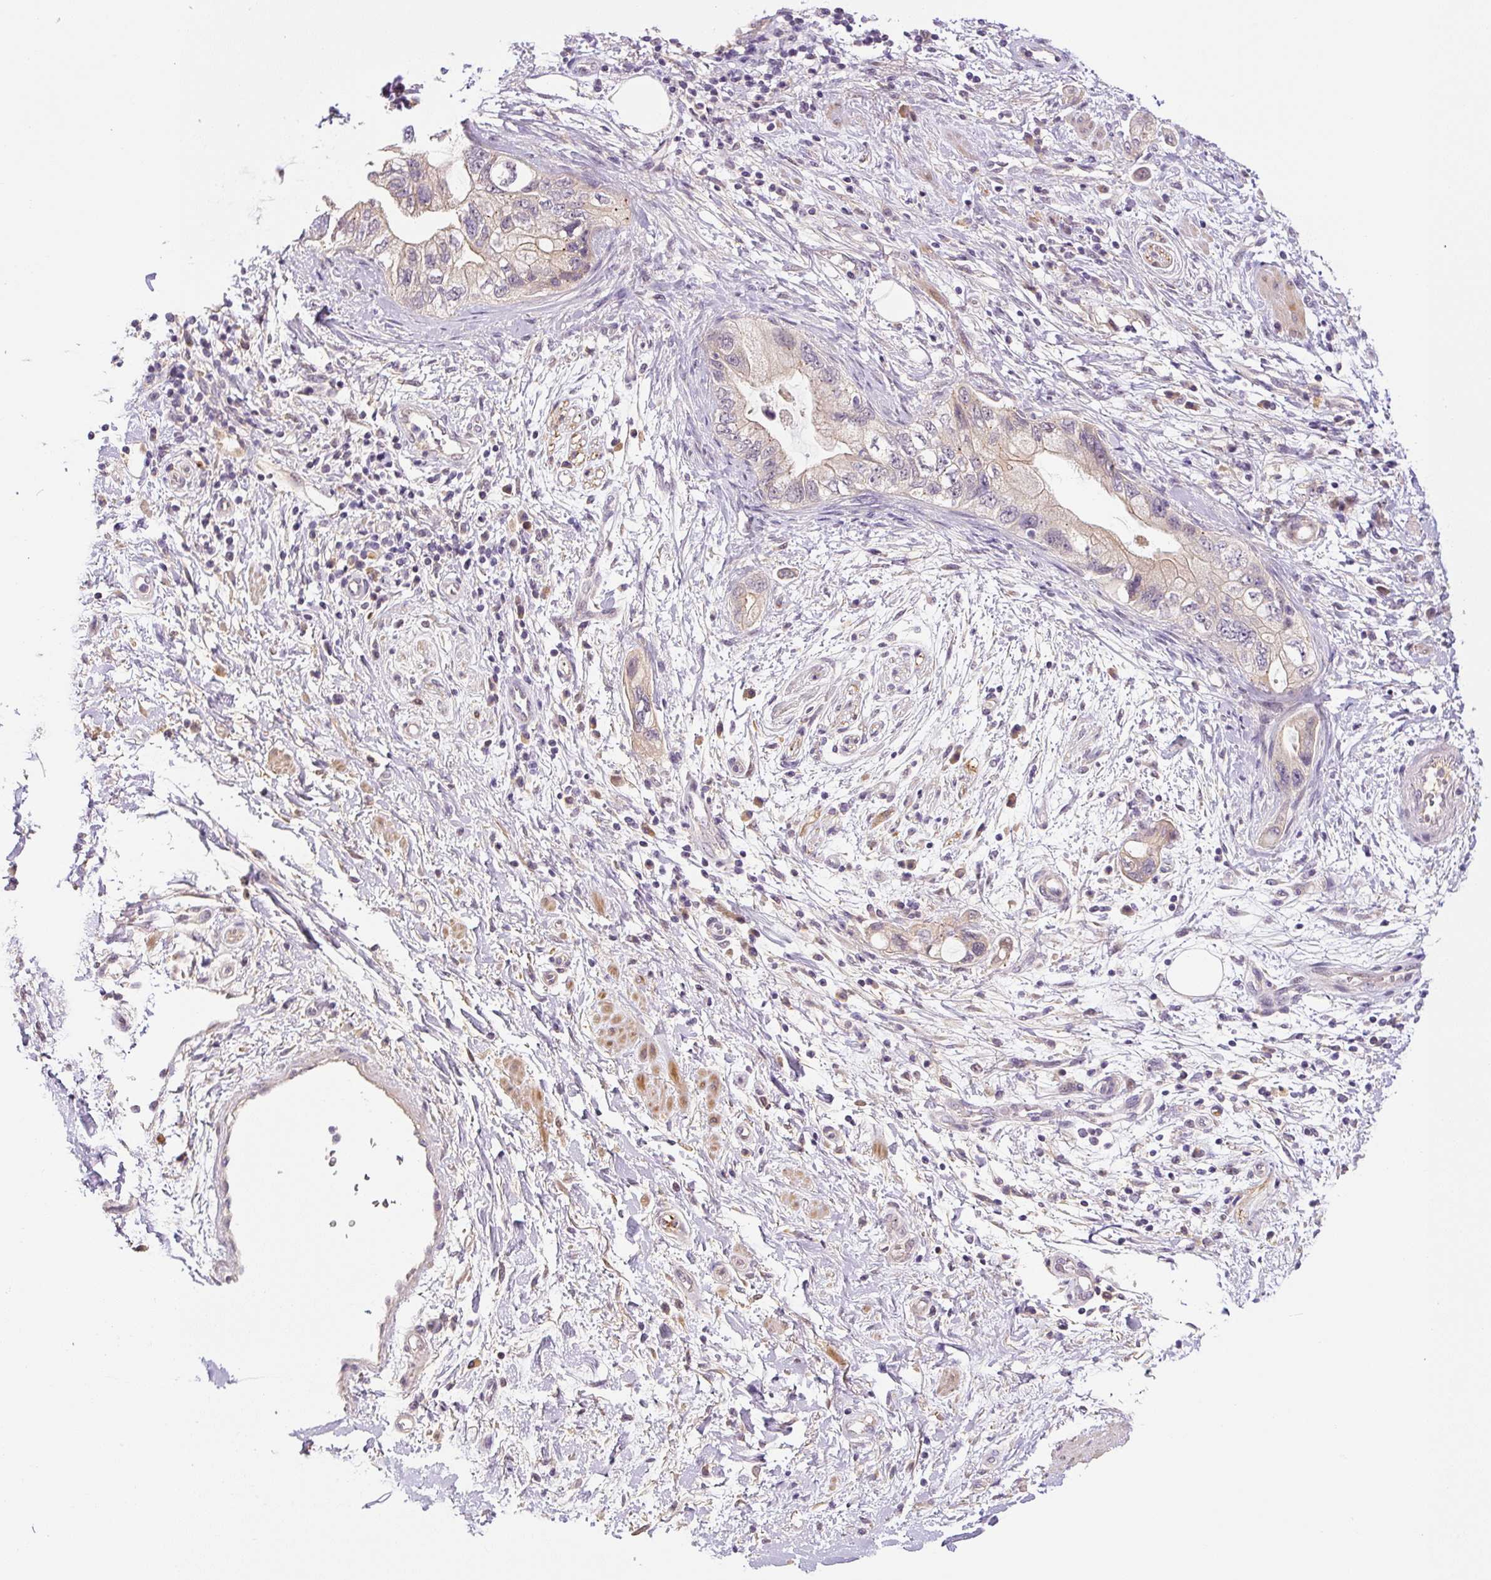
{"staining": {"intensity": "weak", "quantity": "<25%", "location": "cytoplasmic/membranous"}, "tissue": "pancreatic cancer", "cell_type": "Tumor cells", "image_type": "cancer", "snomed": [{"axis": "morphology", "description": "Adenocarcinoma, NOS"}, {"axis": "topography", "description": "Pancreas"}], "caption": "A high-resolution histopathology image shows immunohistochemistry (IHC) staining of pancreatic cancer (adenocarcinoma), which shows no significant expression in tumor cells. (DAB (3,3'-diaminobenzidine) immunohistochemistry visualized using brightfield microscopy, high magnification).", "gene": "PRKAA2", "patient": {"sex": "female", "age": 73}}